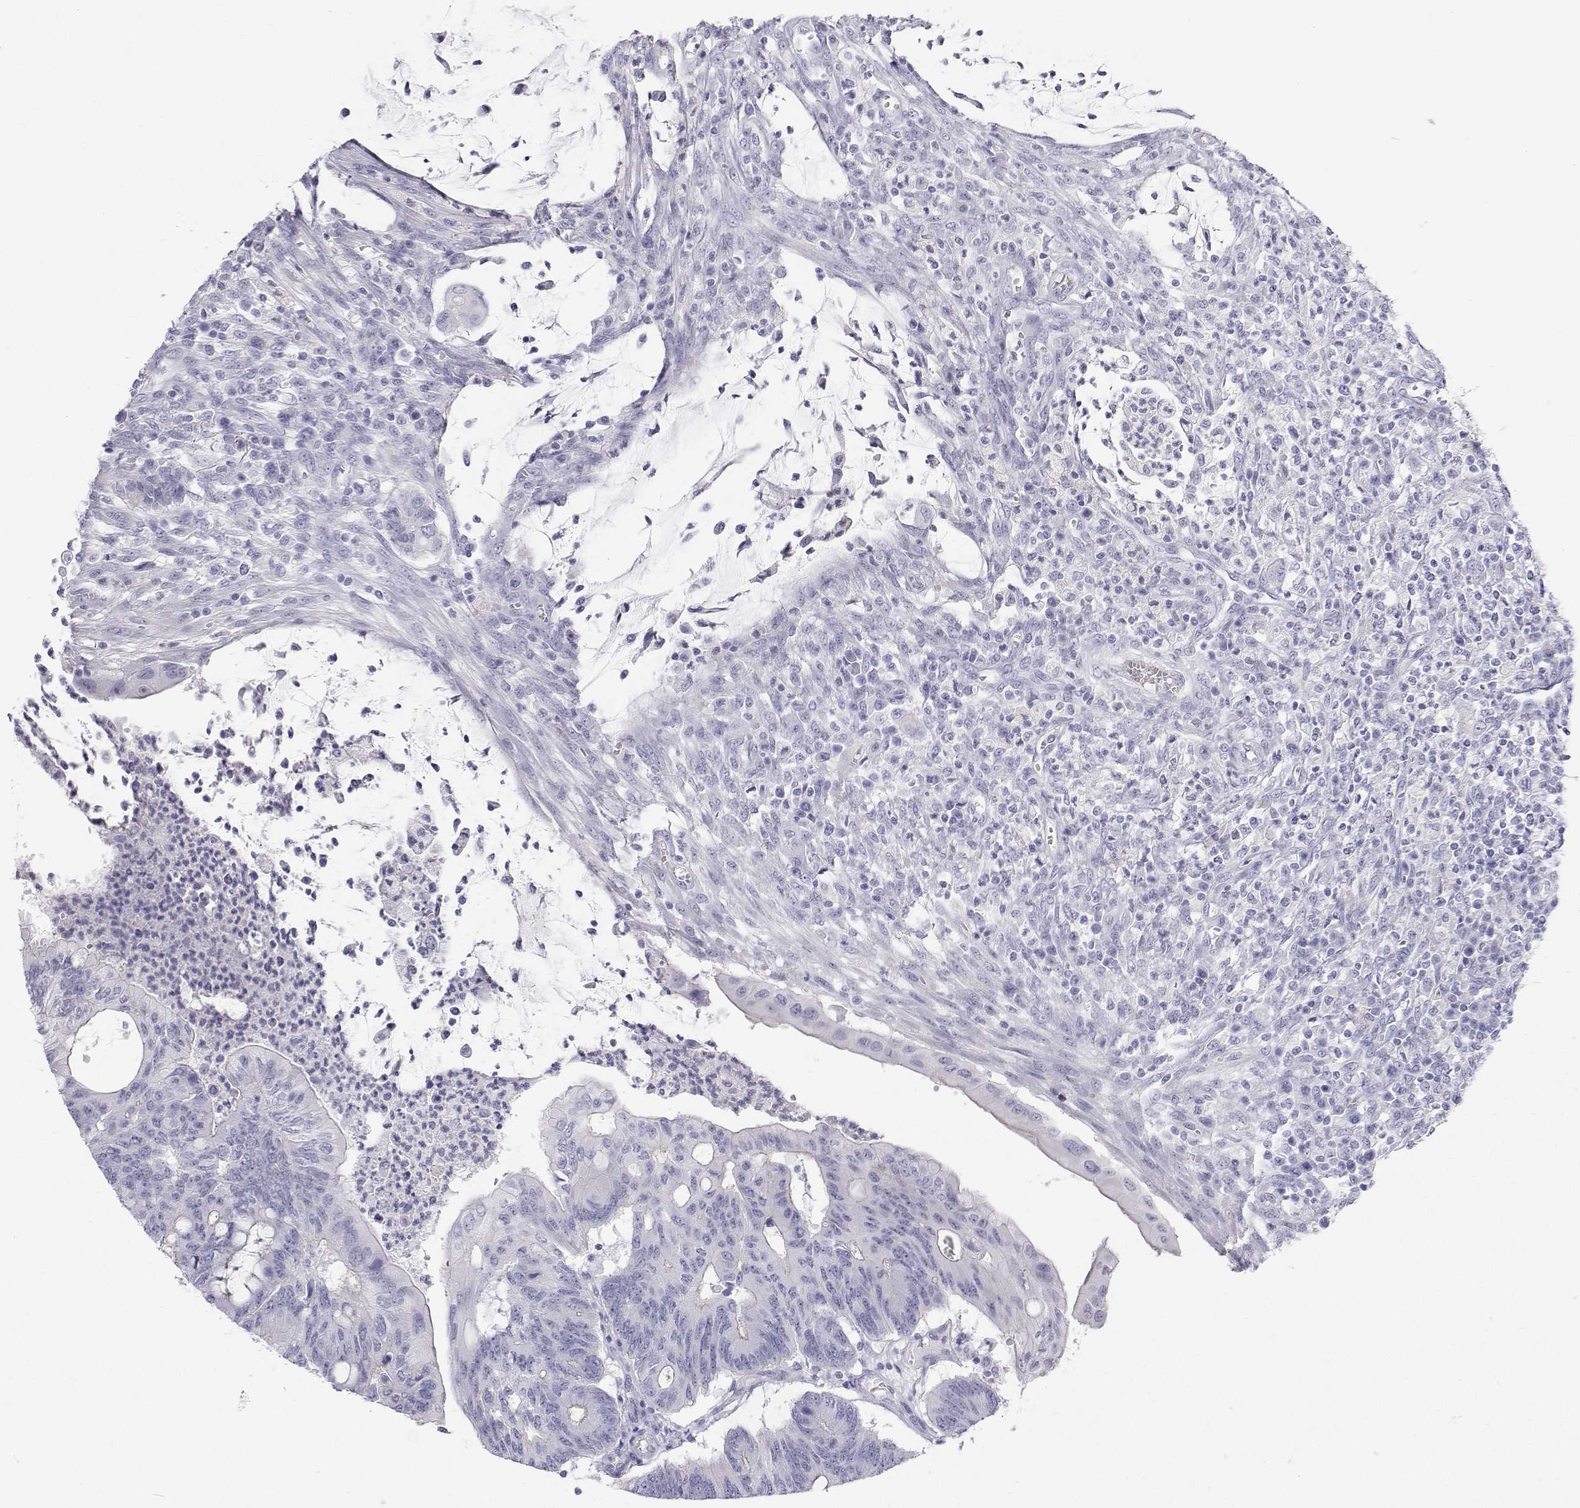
{"staining": {"intensity": "negative", "quantity": "none", "location": "none"}, "tissue": "colorectal cancer", "cell_type": "Tumor cells", "image_type": "cancer", "snomed": [{"axis": "morphology", "description": "Adenocarcinoma, NOS"}, {"axis": "topography", "description": "Colon"}], "caption": "A micrograph of human colorectal adenocarcinoma is negative for staining in tumor cells.", "gene": "BHMT", "patient": {"sex": "male", "age": 65}}